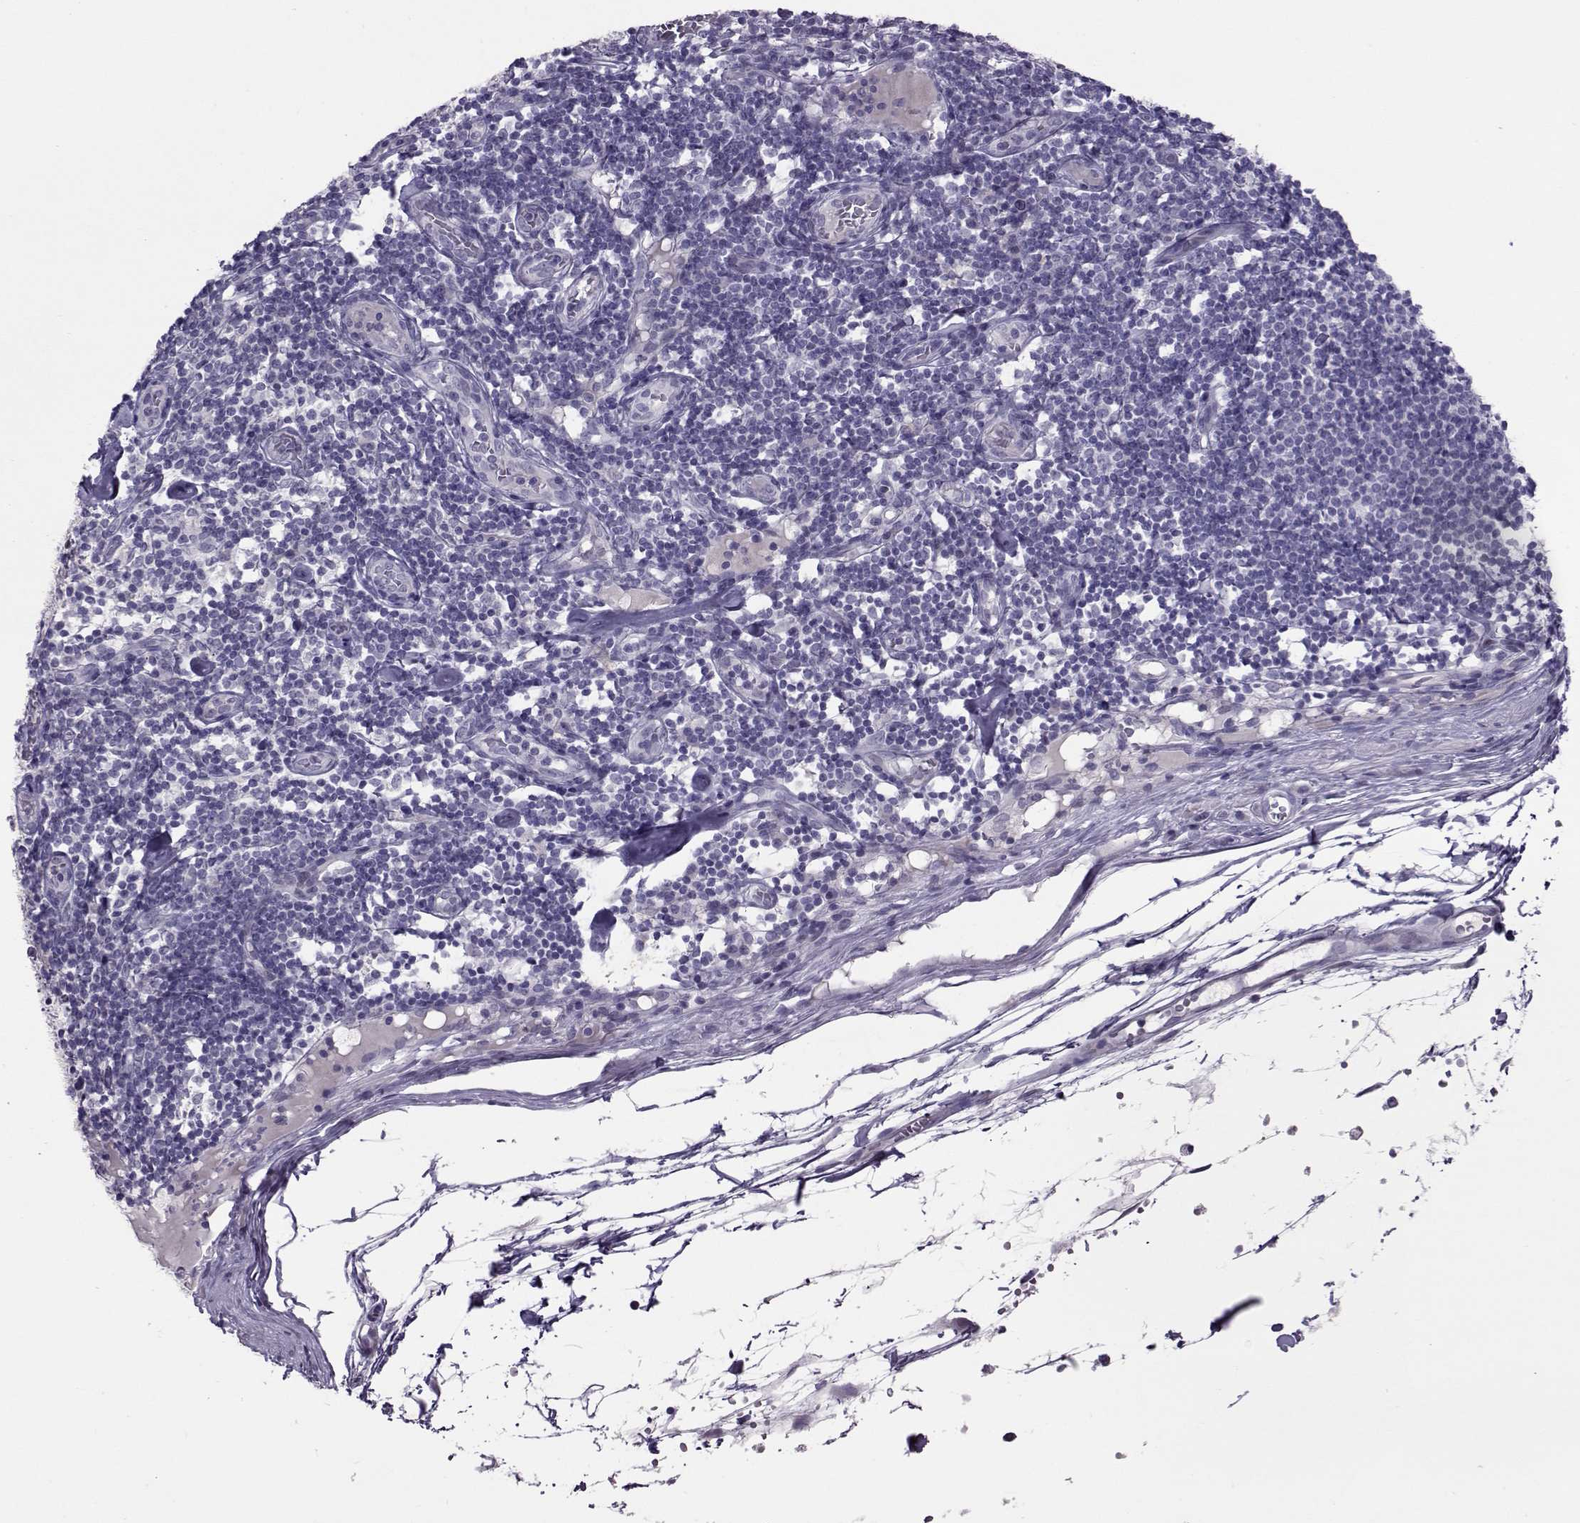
{"staining": {"intensity": "negative", "quantity": "none", "location": "none"}, "tissue": "melanoma", "cell_type": "Tumor cells", "image_type": "cancer", "snomed": [{"axis": "morphology", "description": "Malignant melanoma, Metastatic site"}, {"axis": "topography", "description": "Lymph node"}], "caption": "There is no significant staining in tumor cells of malignant melanoma (metastatic site).", "gene": "ASRGL1", "patient": {"sex": "female", "age": 64}}